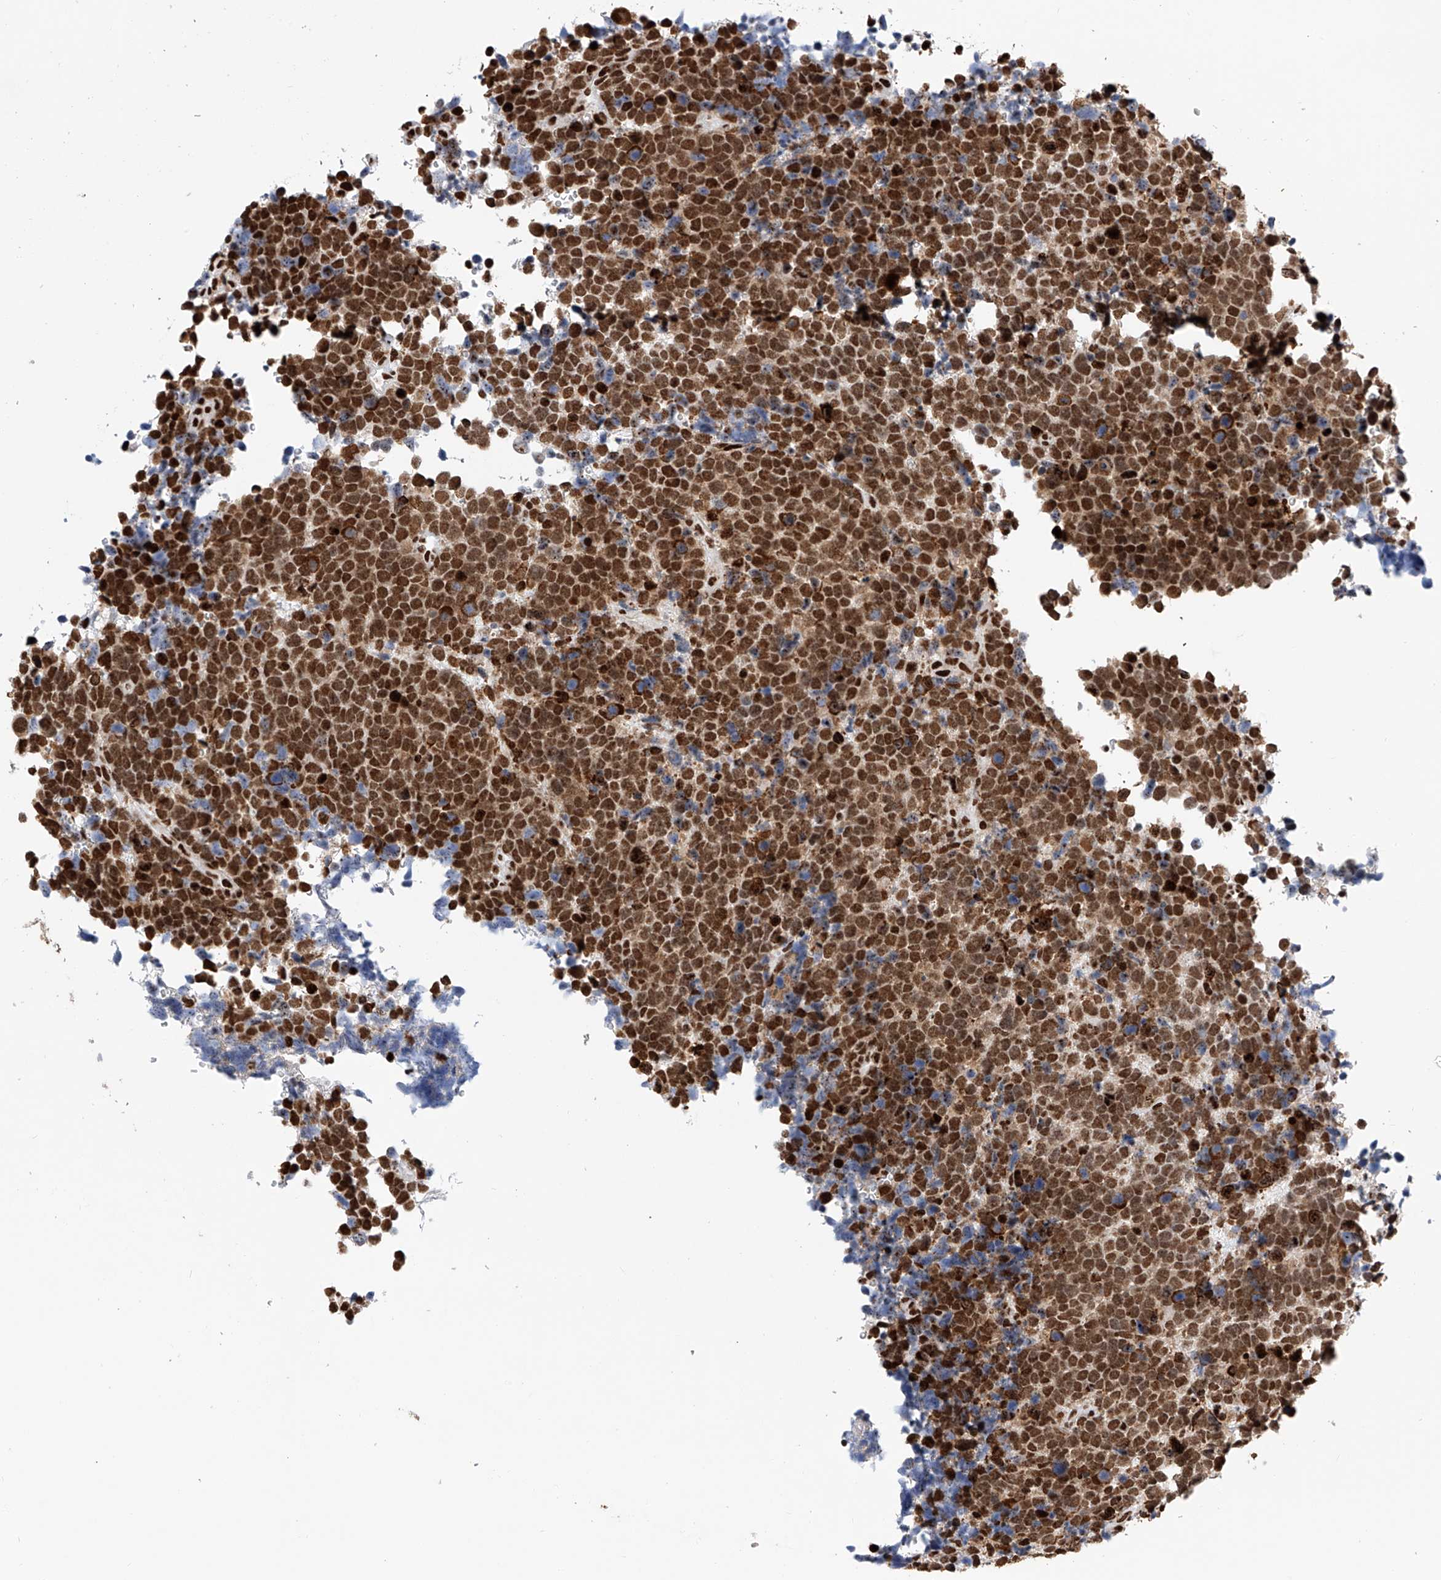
{"staining": {"intensity": "strong", "quantity": ">75%", "location": "nuclear"}, "tissue": "urothelial cancer", "cell_type": "Tumor cells", "image_type": "cancer", "snomed": [{"axis": "morphology", "description": "Urothelial carcinoma, High grade"}, {"axis": "topography", "description": "Urinary bladder"}], "caption": "Urothelial carcinoma (high-grade) stained with a protein marker reveals strong staining in tumor cells.", "gene": "SRSF6", "patient": {"sex": "female", "age": 82}}